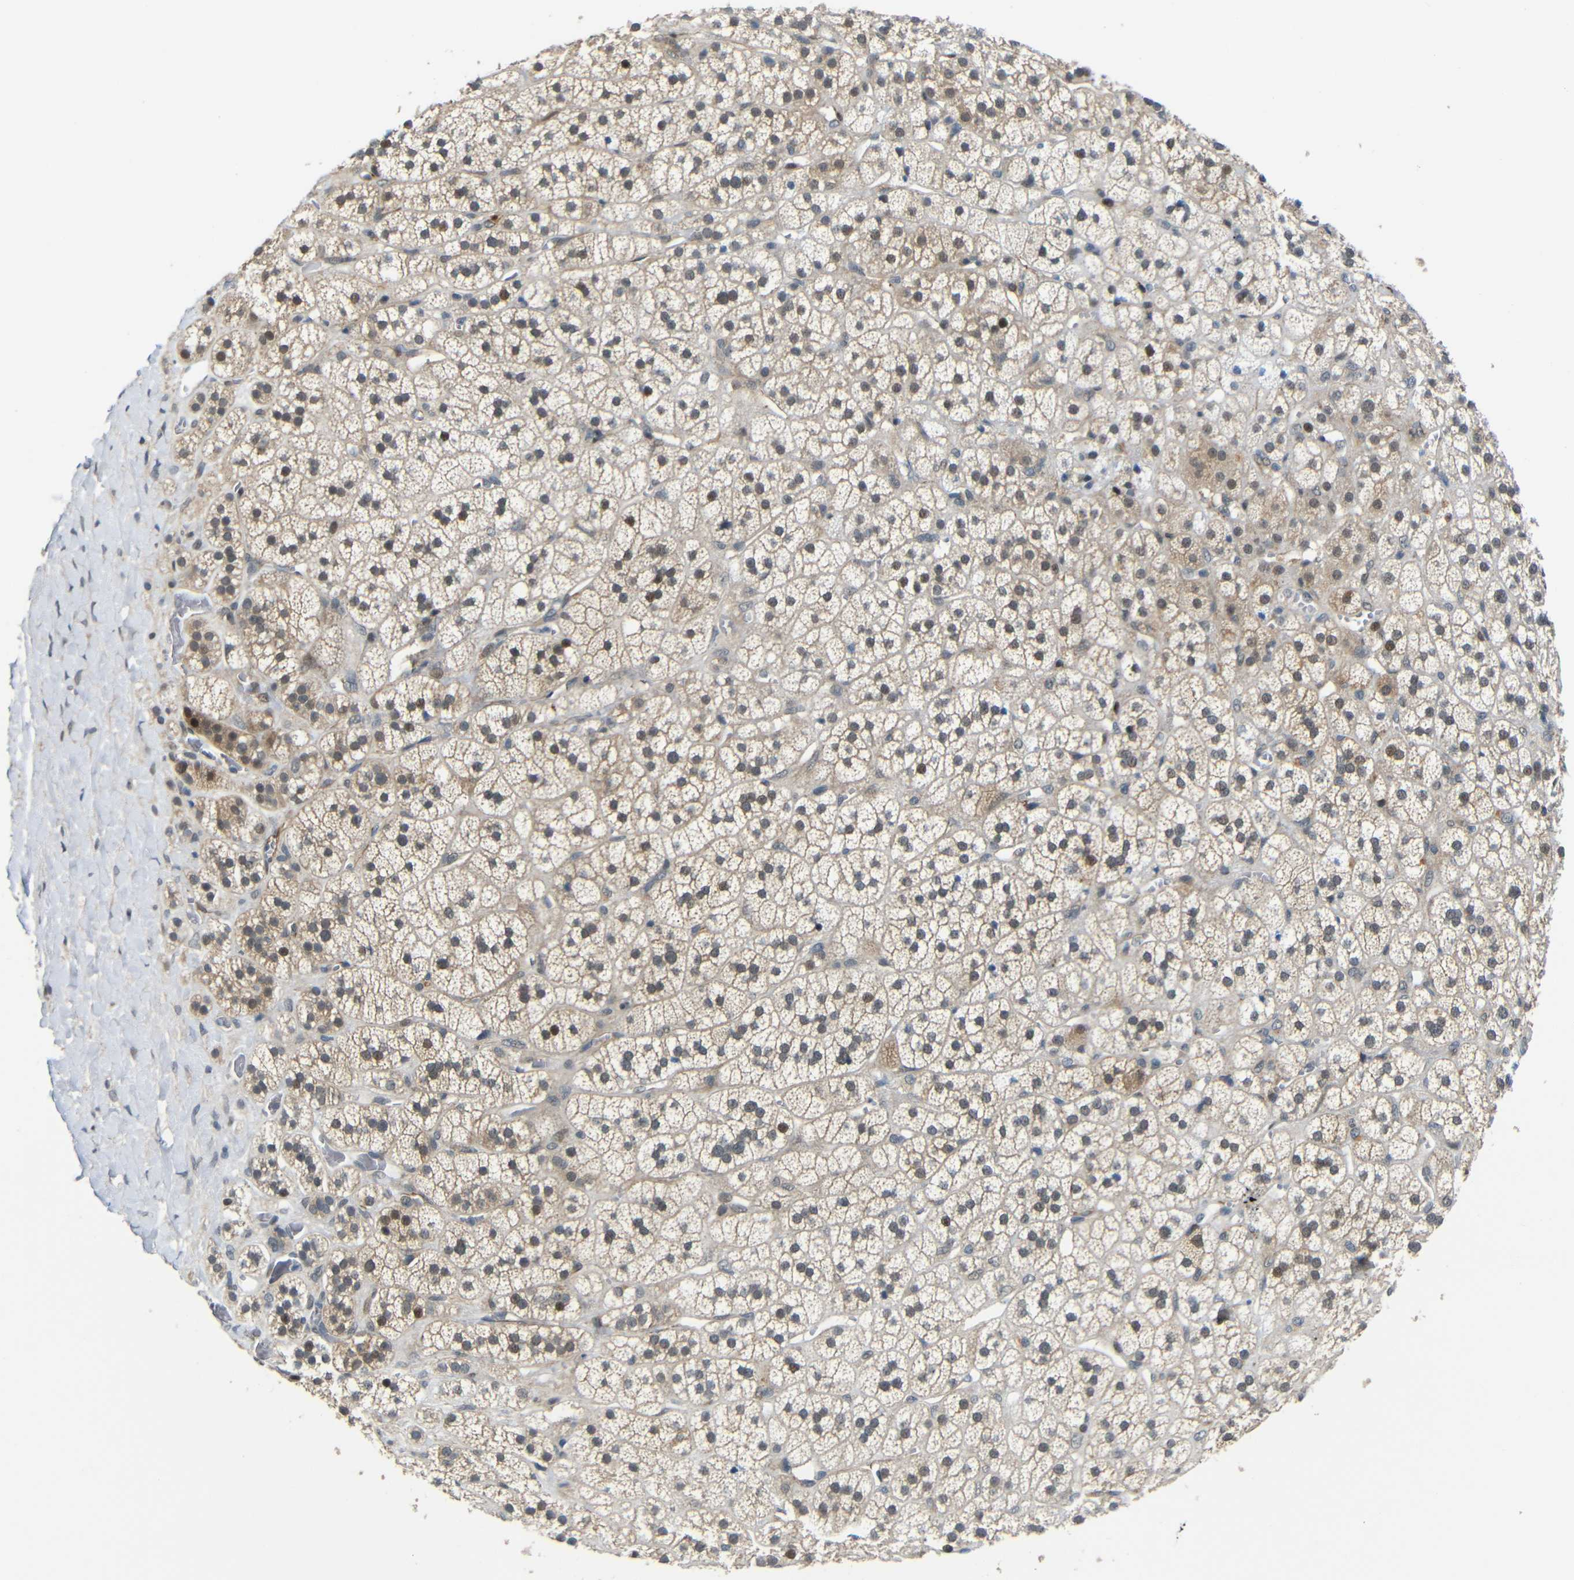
{"staining": {"intensity": "moderate", "quantity": ">75%", "location": "cytoplasmic/membranous,nuclear"}, "tissue": "adrenal gland", "cell_type": "Glandular cells", "image_type": "normal", "snomed": [{"axis": "morphology", "description": "Normal tissue, NOS"}, {"axis": "topography", "description": "Adrenal gland"}], "caption": "Immunohistochemistry (IHC) histopathology image of benign human adrenal gland stained for a protein (brown), which demonstrates medium levels of moderate cytoplasmic/membranous,nuclear staining in approximately >75% of glandular cells.", "gene": "SYDE1", "patient": {"sex": "male", "age": 56}}